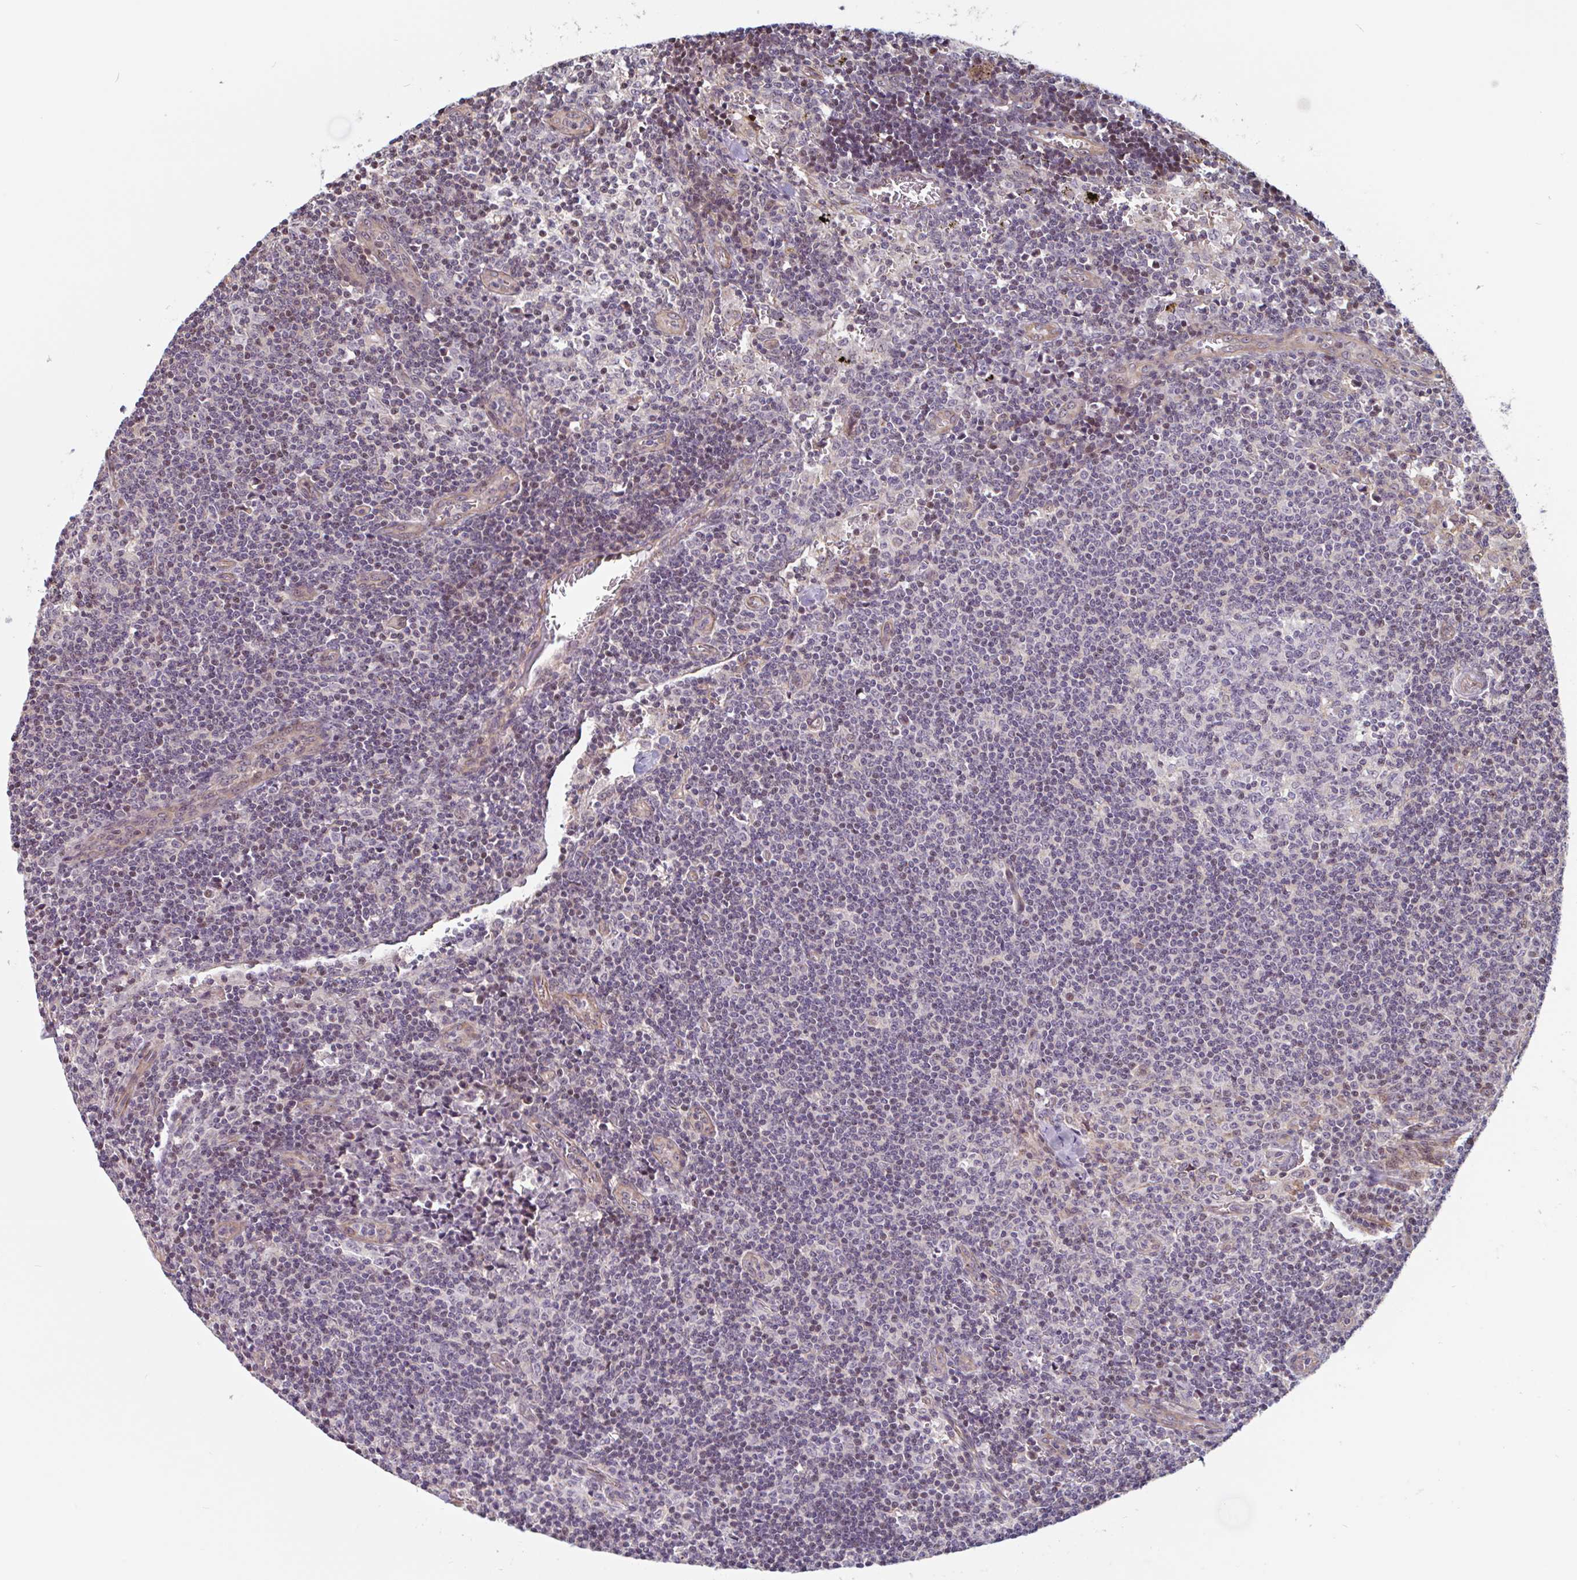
{"staining": {"intensity": "moderate", "quantity": "<25%", "location": "nuclear"}, "tissue": "lymph node", "cell_type": "Germinal center cells", "image_type": "normal", "snomed": [{"axis": "morphology", "description": "Normal tissue, NOS"}, {"axis": "topography", "description": "Lymph node"}], "caption": "Human lymph node stained with a protein marker displays moderate staining in germinal center cells.", "gene": "ZNF689", "patient": {"sex": "female", "age": 45}}